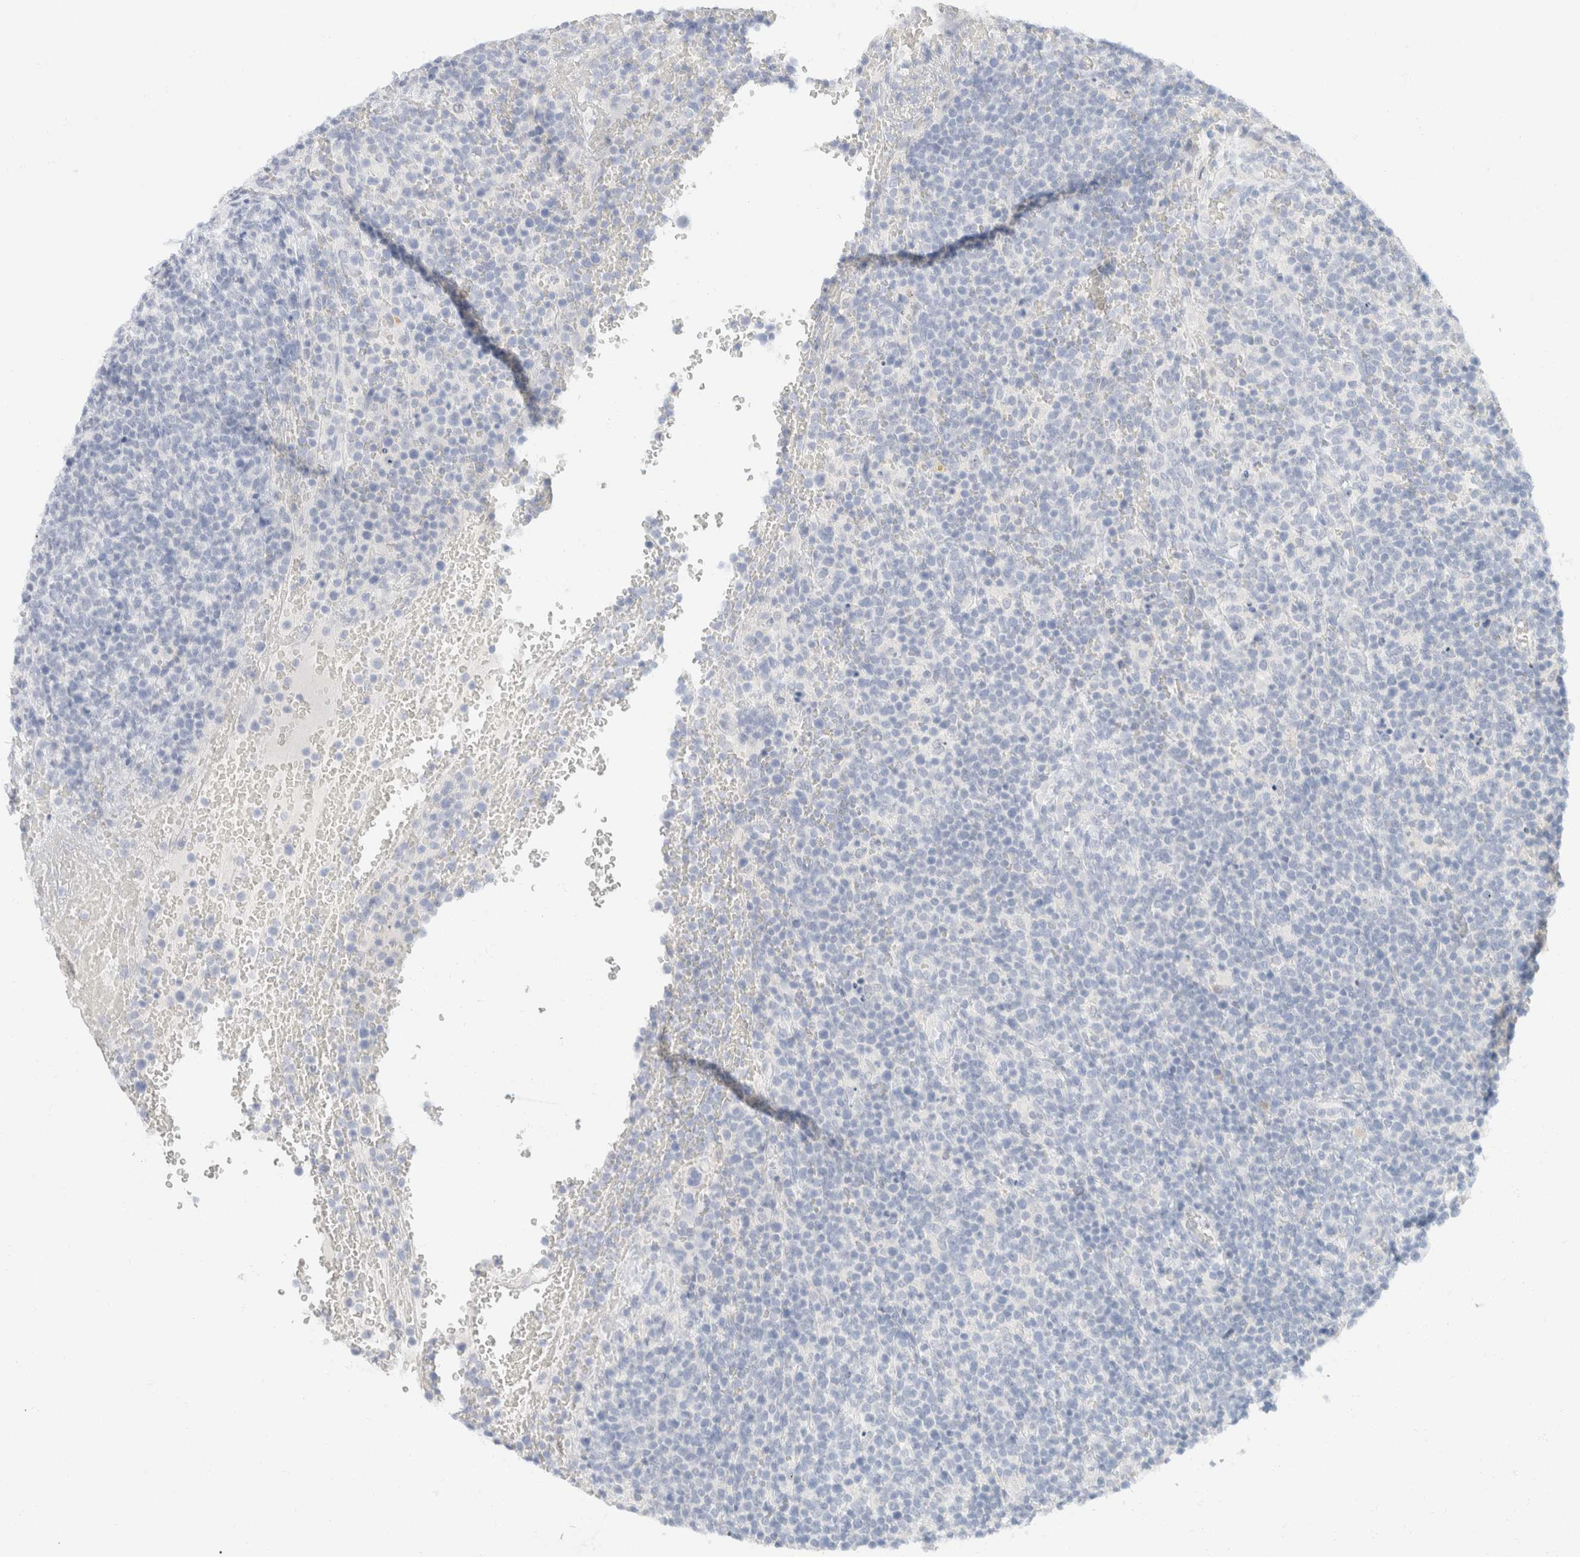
{"staining": {"intensity": "negative", "quantity": "none", "location": "none"}, "tissue": "lymphoma", "cell_type": "Tumor cells", "image_type": "cancer", "snomed": [{"axis": "morphology", "description": "Malignant lymphoma, non-Hodgkin's type, High grade"}, {"axis": "topography", "description": "Lymph node"}], "caption": "Immunohistochemical staining of high-grade malignant lymphoma, non-Hodgkin's type reveals no significant positivity in tumor cells.", "gene": "KRT20", "patient": {"sex": "male", "age": 61}}